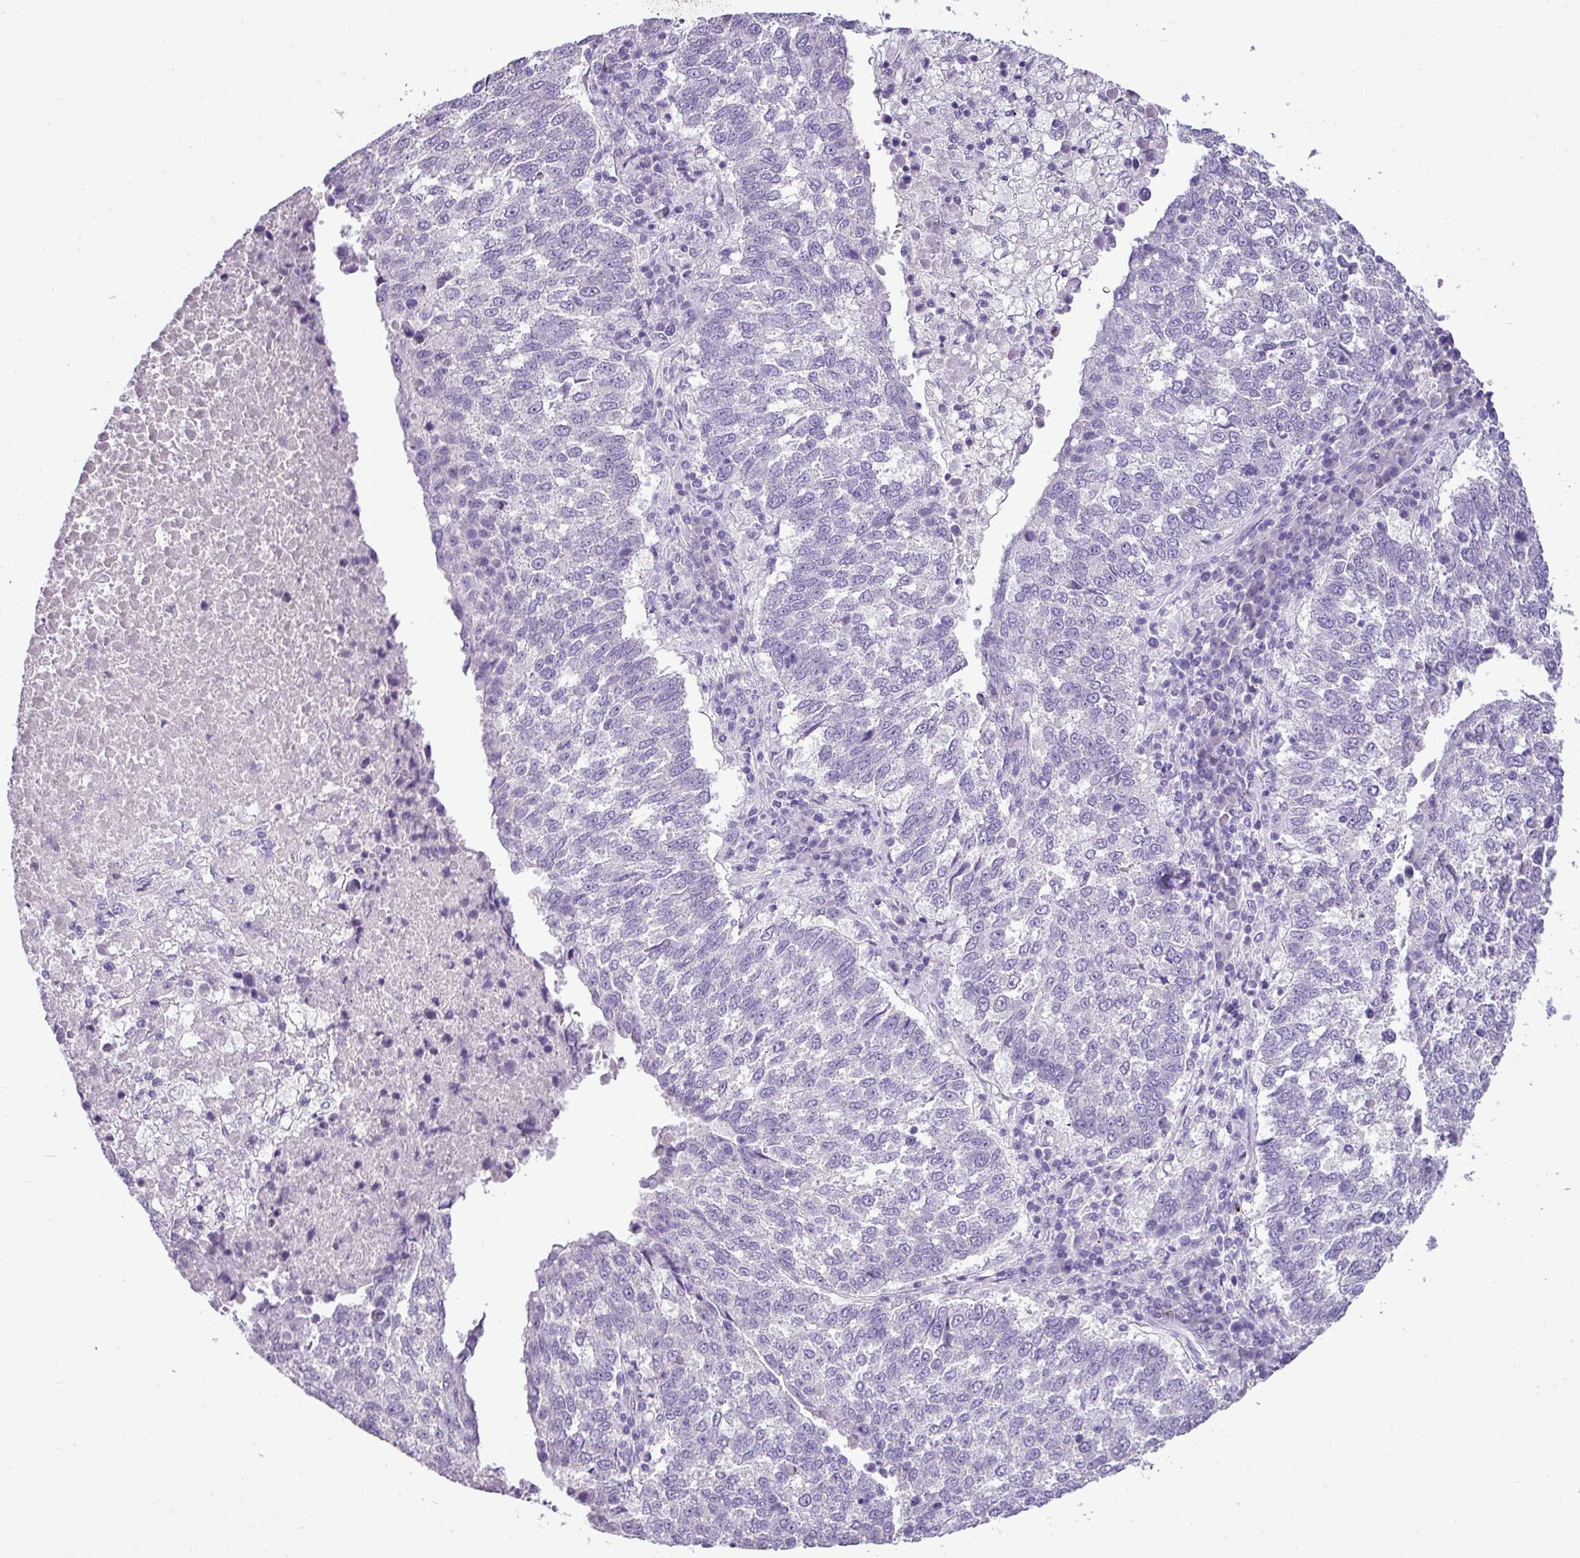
{"staining": {"intensity": "negative", "quantity": "none", "location": "none"}, "tissue": "lung cancer", "cell_type": "Tumor cells", "image_type": "cancer", "snomed": [{"axis": "morphology", "description": "Squamous cell carcinoma, NOS"}, {"axis": "topography", "description": "Lung"}], "caption": "A histopathology image of human lung cancer is negative for staining in tumor cells. The staining was performed using DAB (3,3'-diaminobenzidine) to visualize the protein expression in brown, while the nuclei were stained in blue with hematoxylin (Magnification: 20x).", "gene": "IL17A", "patient": {"sex": "male", "age": 73}}